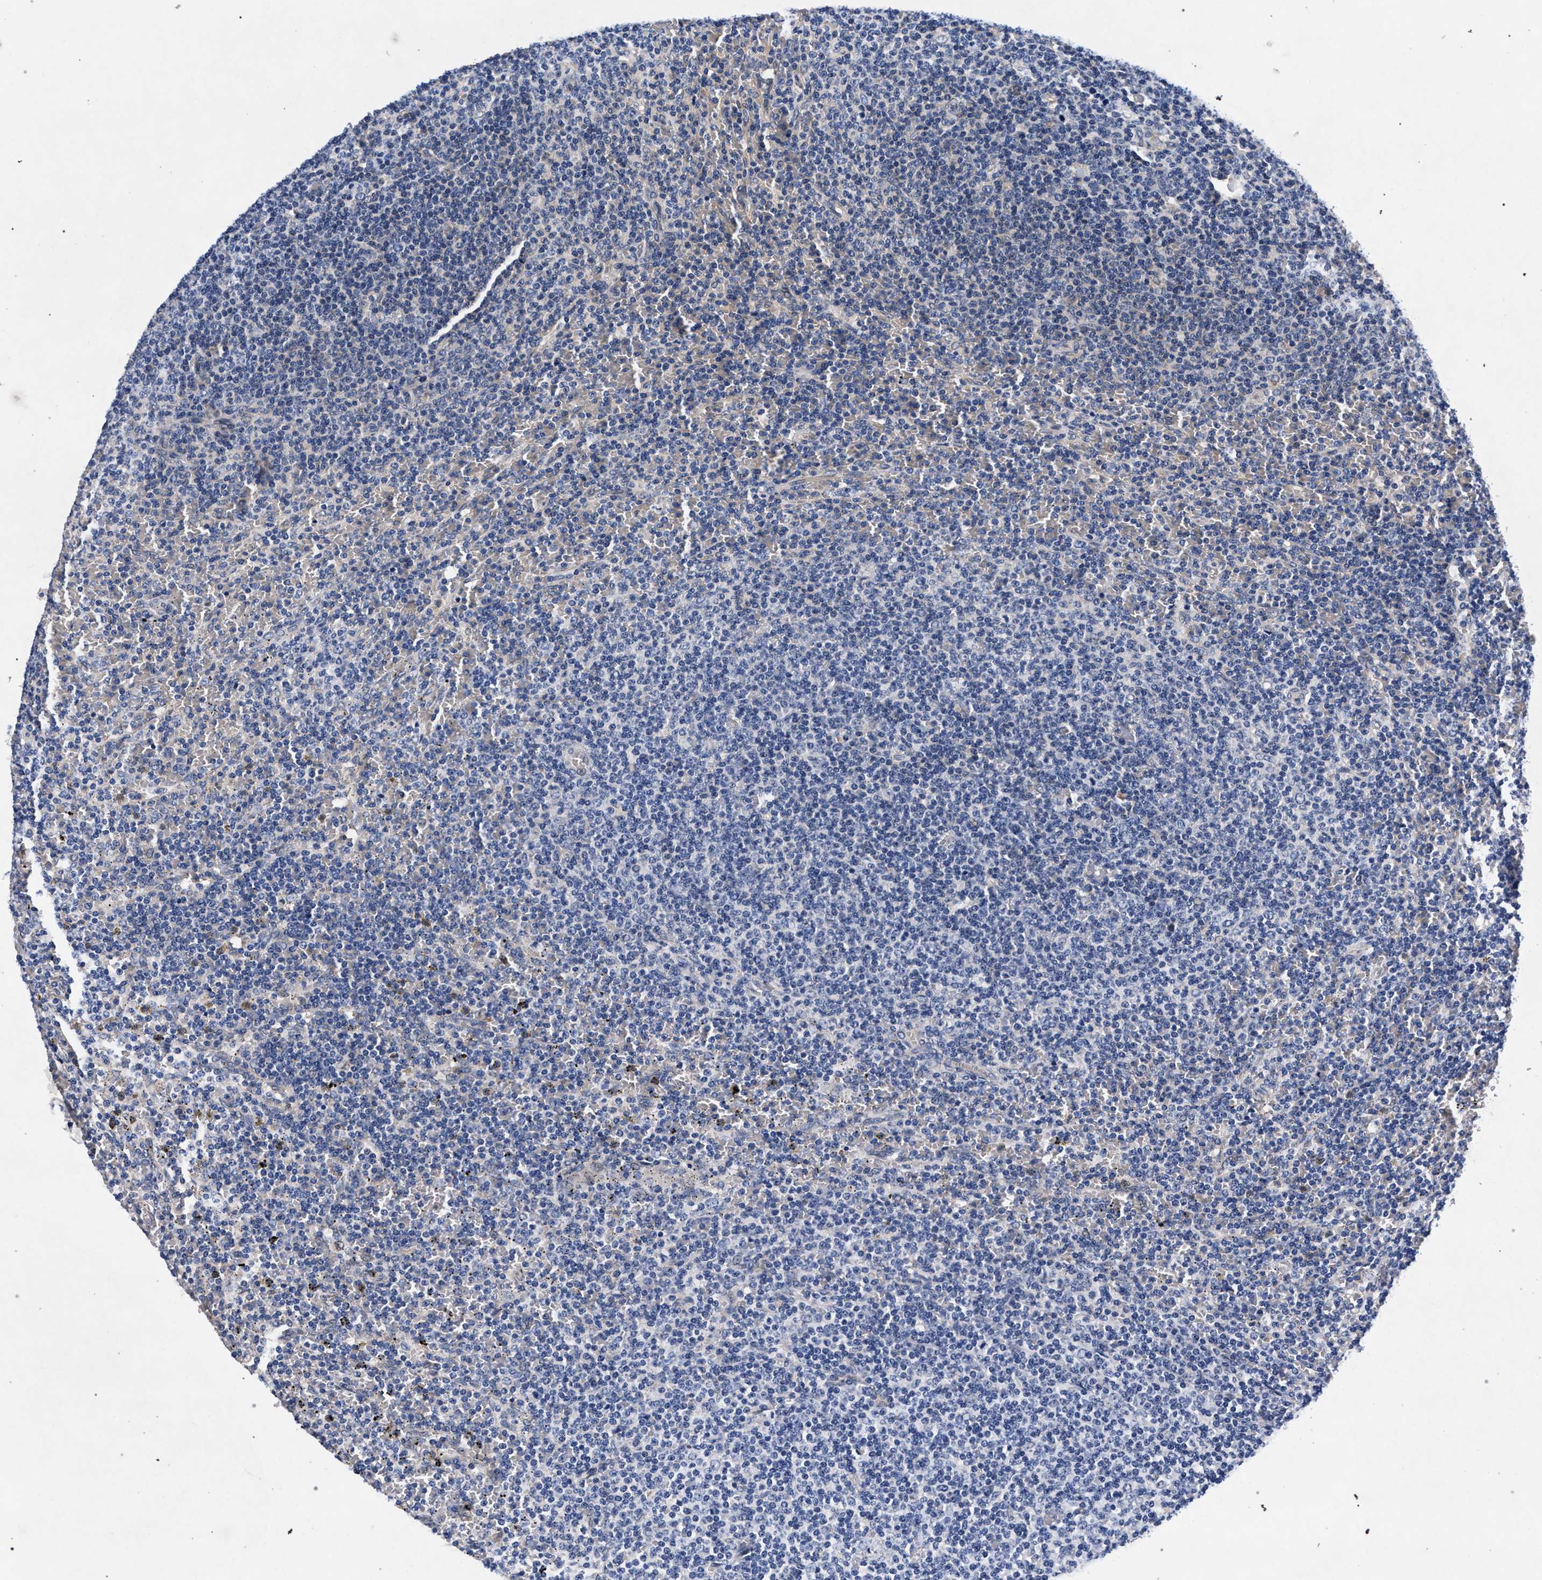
{"staining": {"intensity": "negative", "quantity": "none", "location": "none"}, "tissue": "lymphoma", "cell_type": "Tumor cells", "image_type": "cancer", "snomed": [{"axis": "morphology", "description": "Malignant lymphoma, non-Hodgkin's type, Low grade"}, {"axis": "topography", "description": "Spleen"}], "caption": "Immunohistochemistry (IHC) micrograph of neoplastic tissue: human low-grade malignant lymphoma, non-Hodgkin's type stained with DAB displays no significant protein expression in tumor cells.", "gene": "NEK7", "patient": {"sex": "female", "age": 19}}